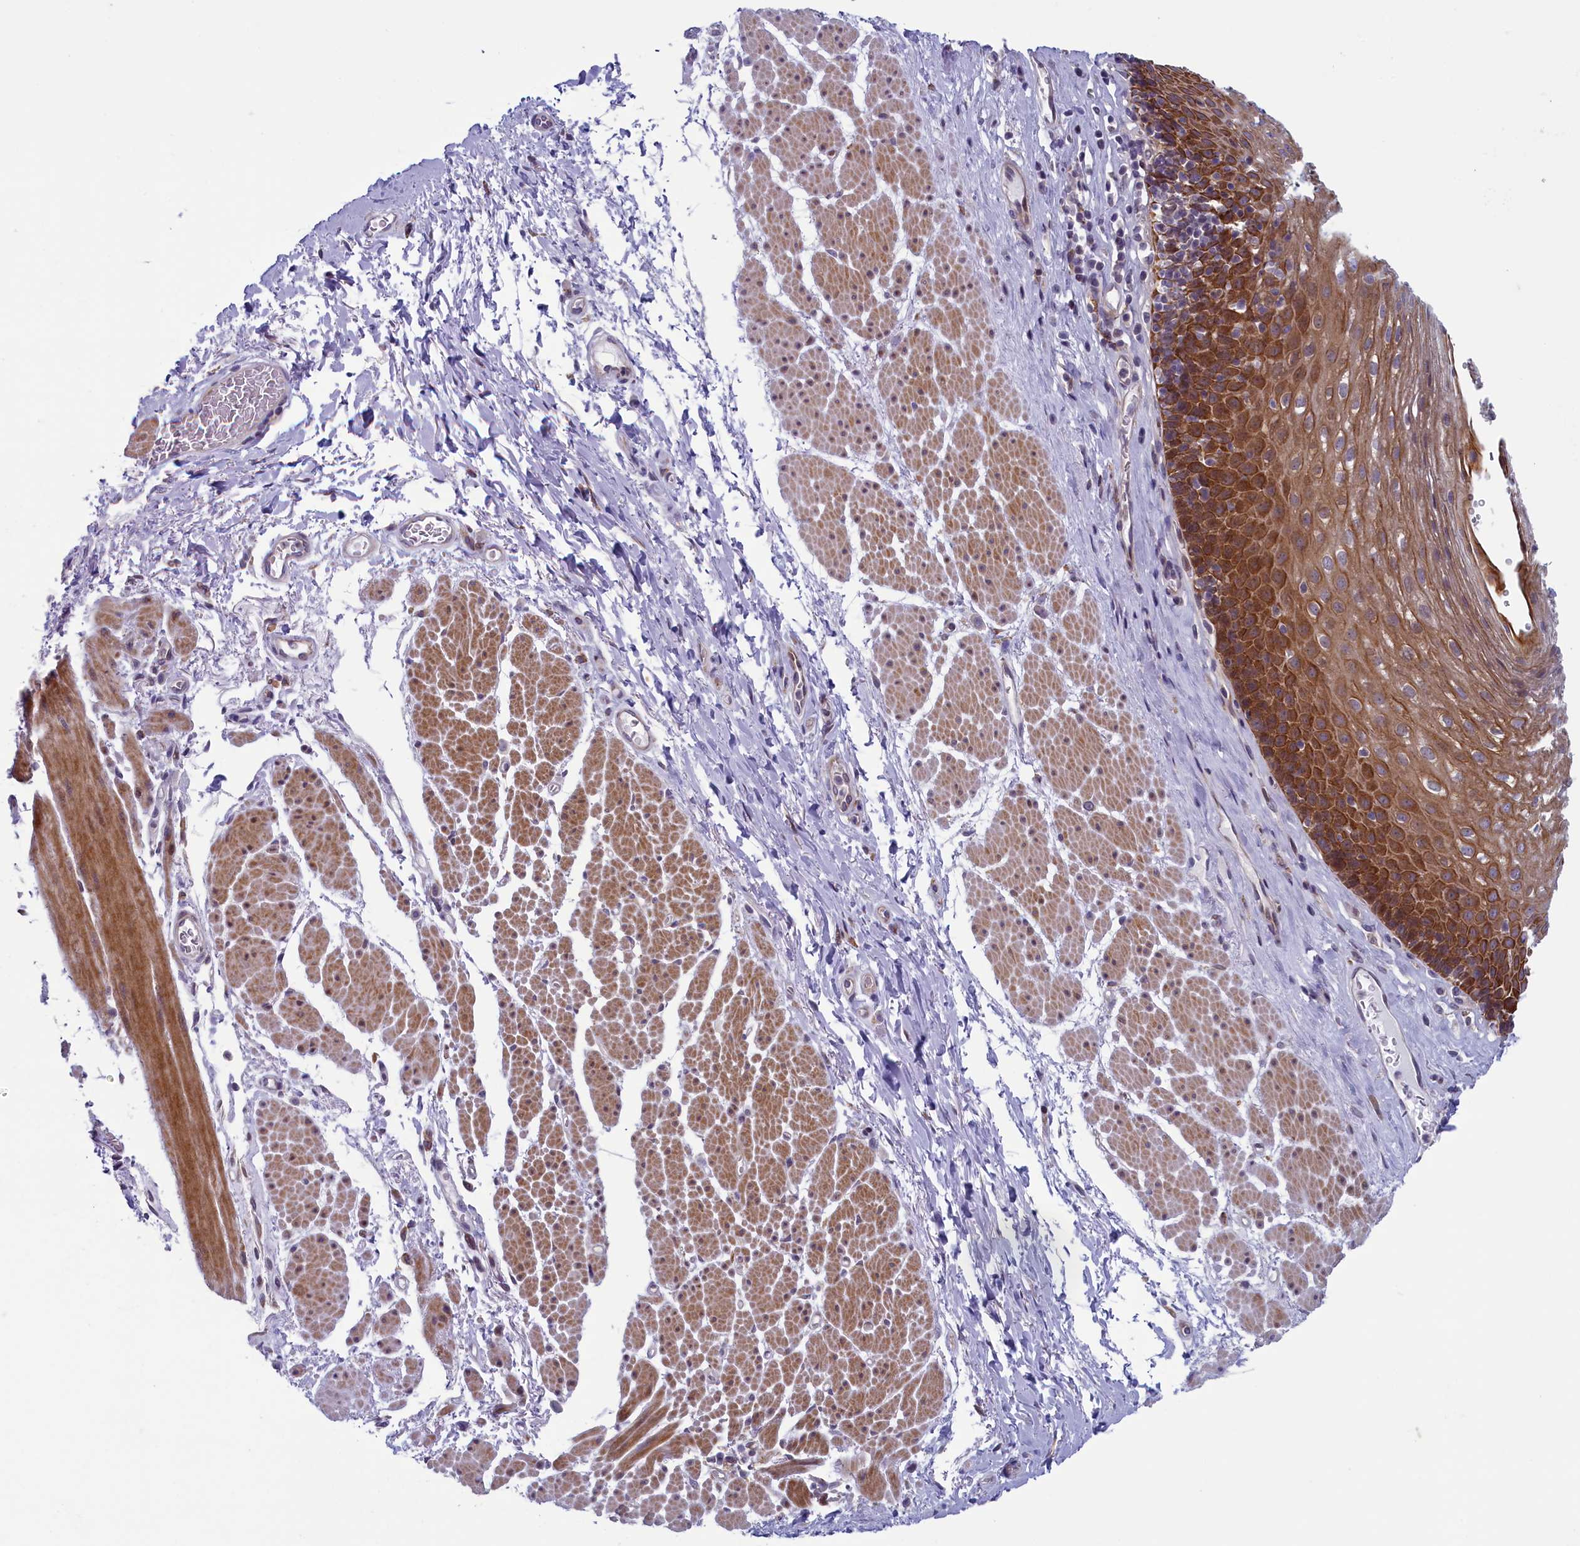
{"staining": {"intensity": "strong", "quantity": ">75%", "location": "cytoplasmic/membranous"}, "tissue": "esophagus", "cell_type": "Squamous epithelial cells", "image_type": "normal", "snomed": [{"axis": "morphology", "description": "Normal tissue, NOS"}, {"axis": "topography", "description": "Esophagus"}], "caption": "Immunohistochemical staining of benign esophagus displays high levels of strong cytoplasmic/membranous staining in approximately >75% of squamous epithelial cells.", "gene": "ANKRD39", "patient": {"sex": "female", "age": 66}}